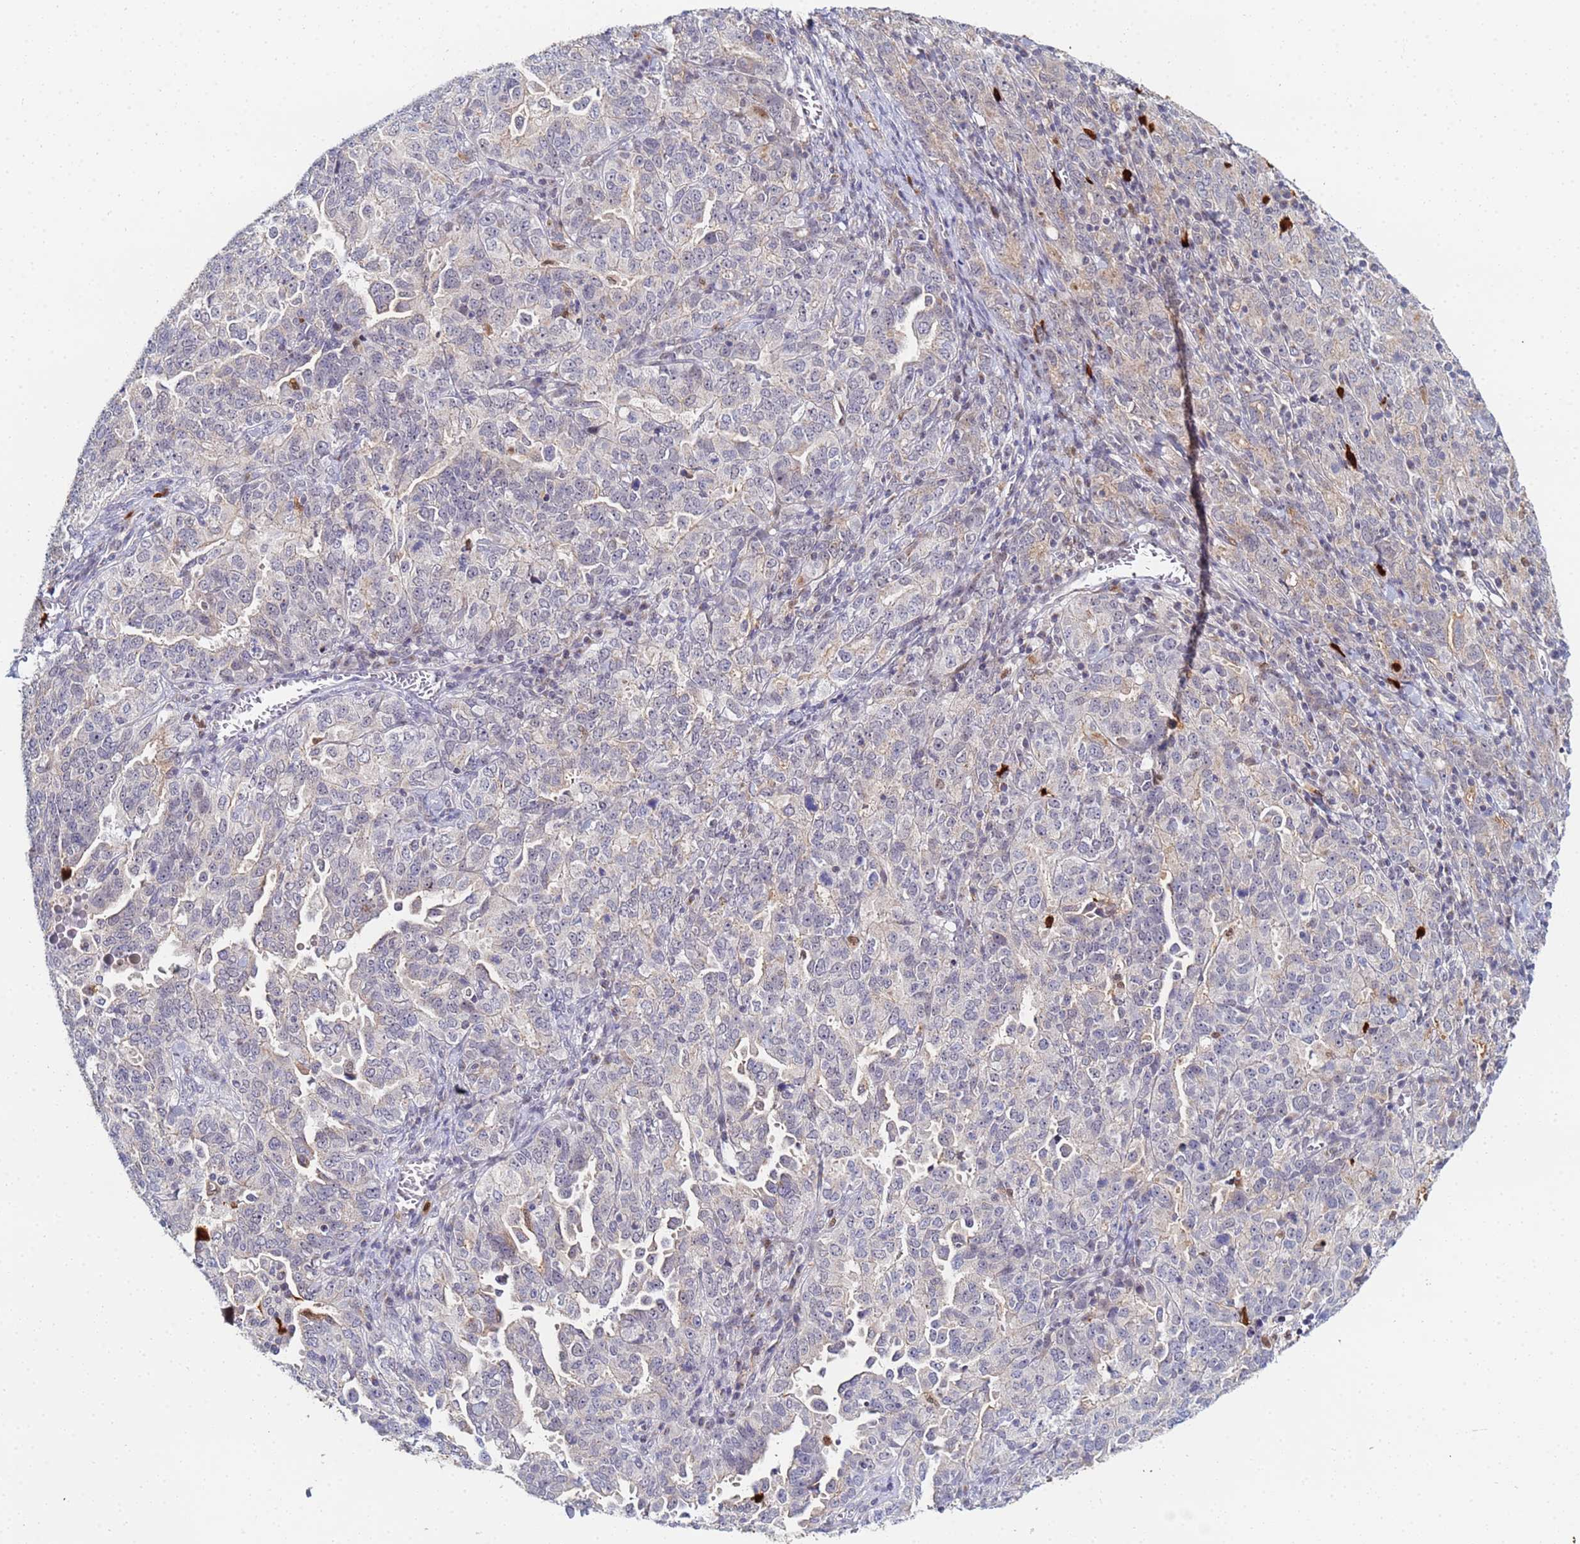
{"staining": {"intensity": "negative", "quantity": "none", "location": "none"}, "tissue": "ovarian cancer", "cell_type": "Tumor cells", "image_type": "cancer", "snomed": [{"axis": "morphology", "description": "Carcinoma, endometroid"}, {"axis": "topography", "description": "Ovary"}], "caption": "This is a histopathology image of immunohistochemistry staining of endometroid carcinoma (ovarian), which shows no expression in tumor cells.", "gene": "MTCL1", "patient": {"sex": "female", "age": 62}}